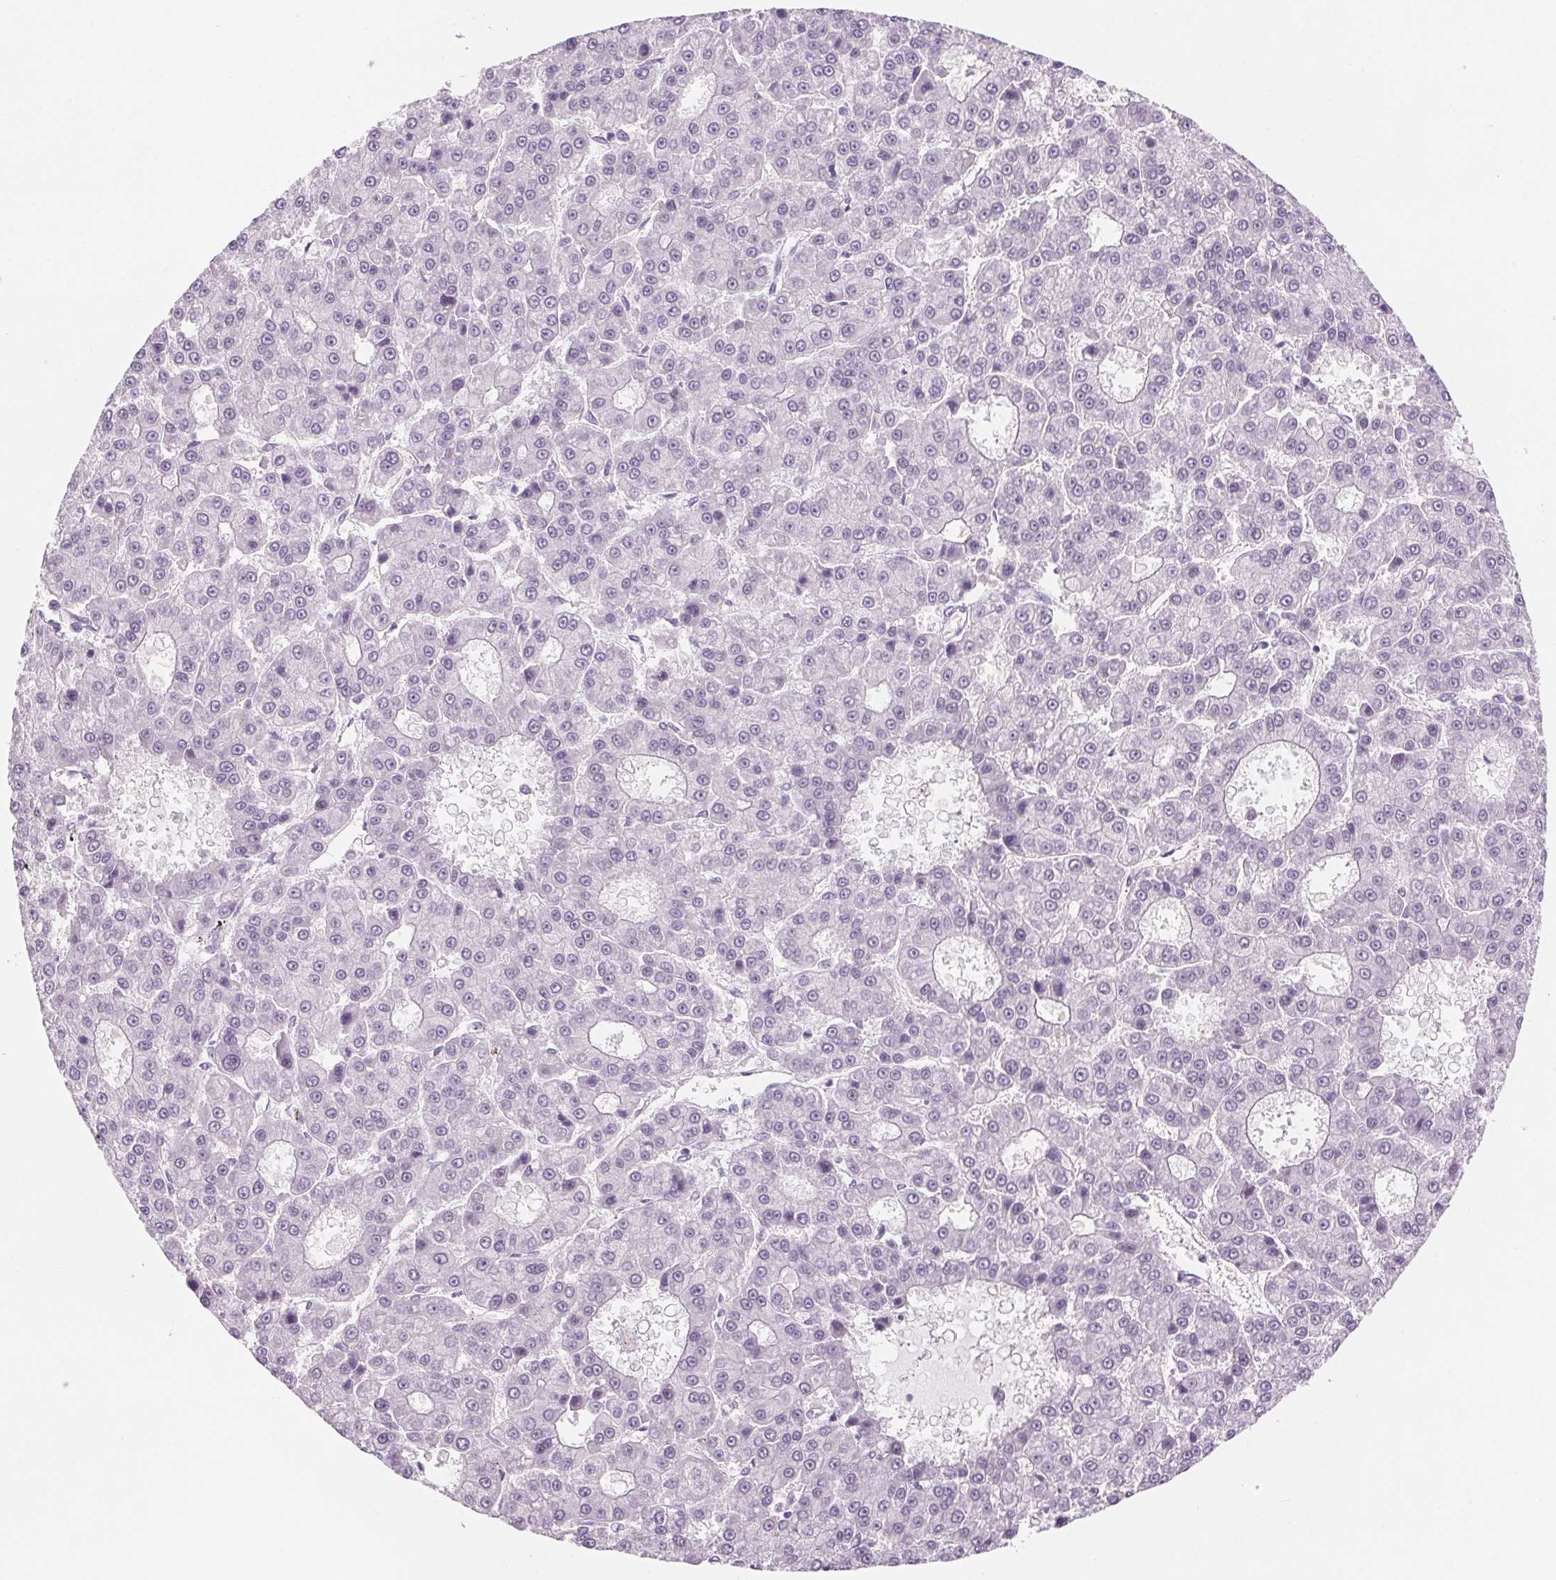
{"staining": {"intensity": "negative", "quantity": "none", "location": "none"}, "tissue": "liver cancer", "cell_type": "Tumor cells", "image_type": "cancer", "snomed": [{"axis": "morphology", "description": "Carcinoma, Hepatocellular, NOS"}, {"axis": "topography", "description": "Liver"}], "caption": "Immunohistochemistry micrograph of neoplastic tissue: human liver cancer (hepatocellular carcinoma) stained with DAB (3,3'-diaminobenzidine) displays no significant protein staining in tumor cells.", "gene": "SLC6A19", "patient": {"sex": "male", "age": 70}}